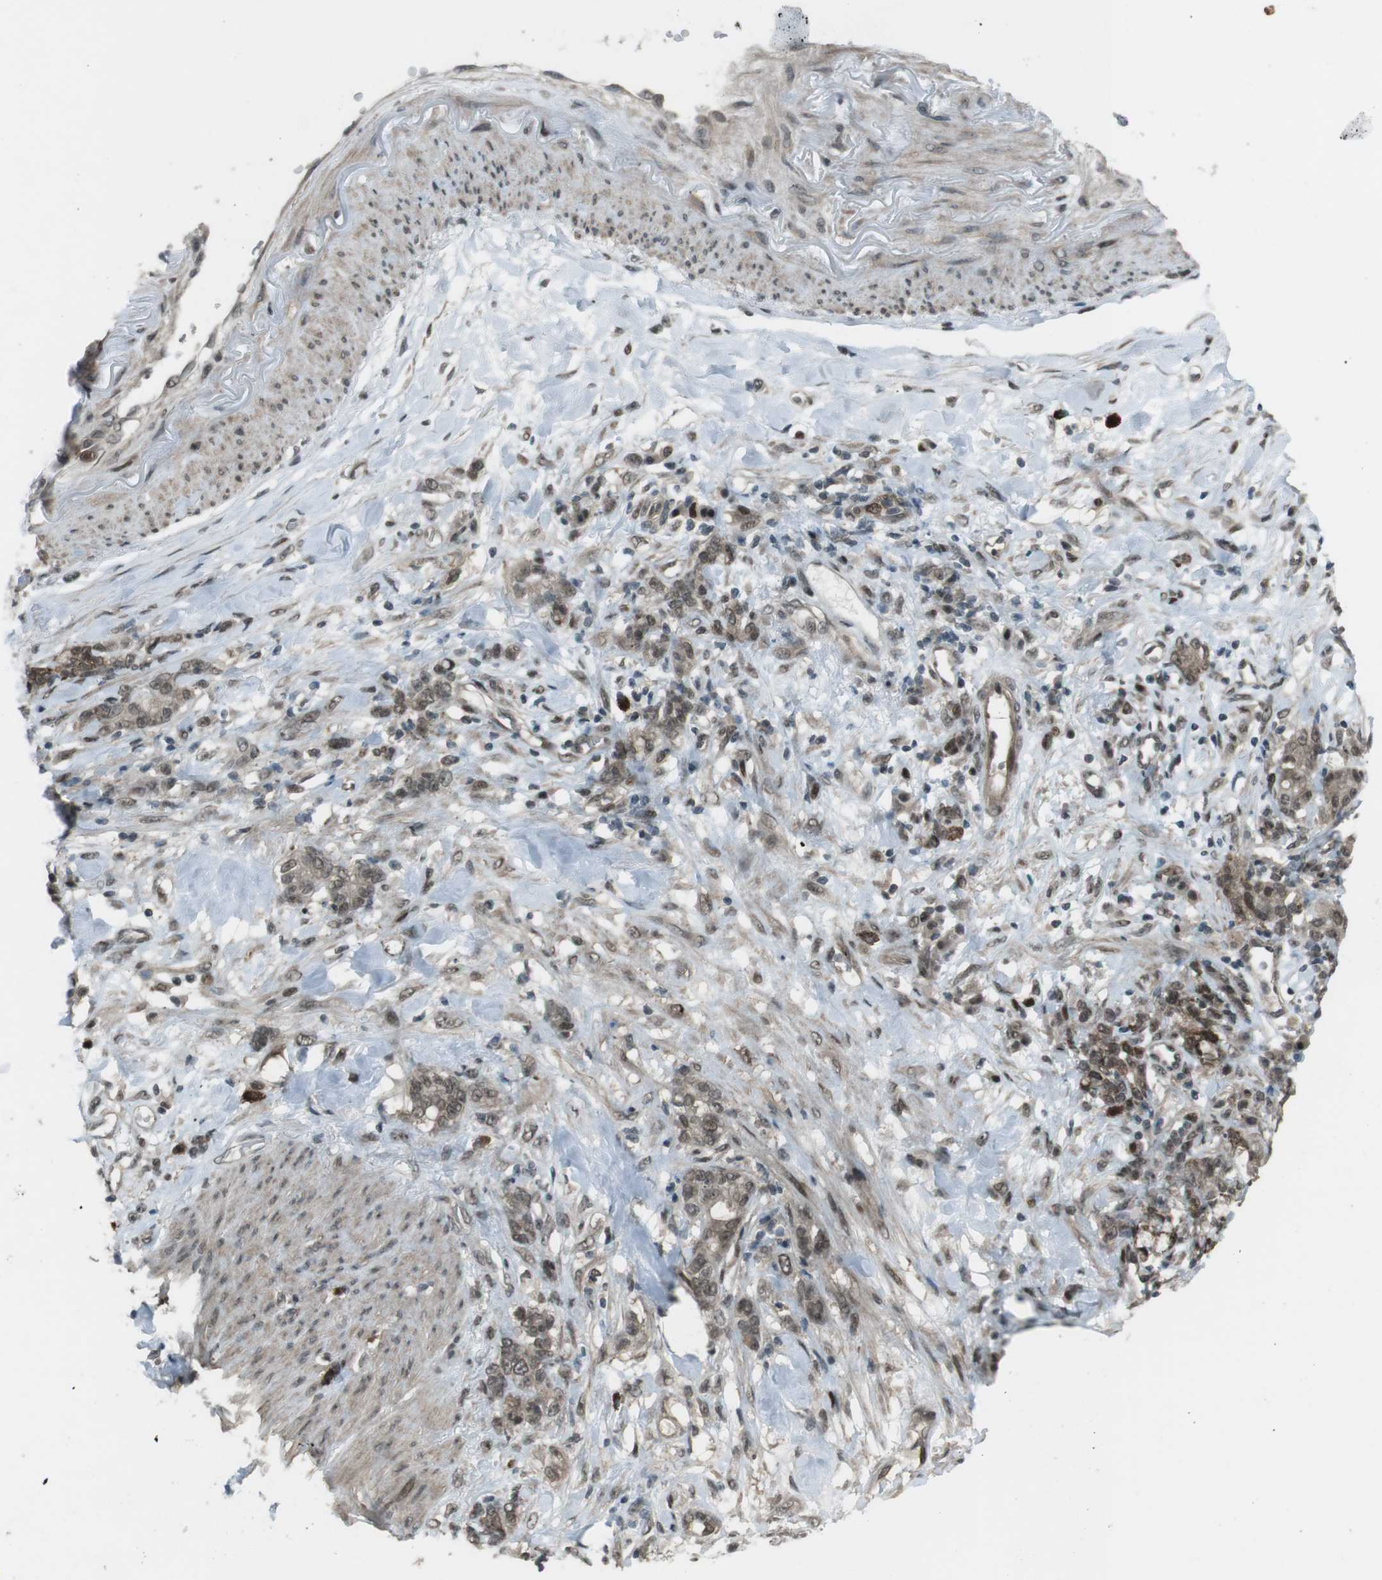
{"staining": {"intensity": "weak", "quantity": ">75%", "location": "cytoplasmic/membranous,nuclear"}, "tissue": "stomach cancer", "cell_type": "Tumor cells", "image_type": "cancer", "snomed": [{"axis": "morphology", "description": "Adenocarcinoma, NOS"}, {"axis": "topography", "description": "Stomach, lower"}], "caption": "IHC image of neoplastic tissue: human stomach adenocarcinoma stained using immunohistochemistry exhibits low levels of weak protein expression localized specifically in the cytoplasmic/membranous and nuclear of tumor cells, appearing as a cytoplasmic/membranous and nuclear brown color.", "gene": "SLITRK5", "patient": {"sex": "male", "age": 88}}